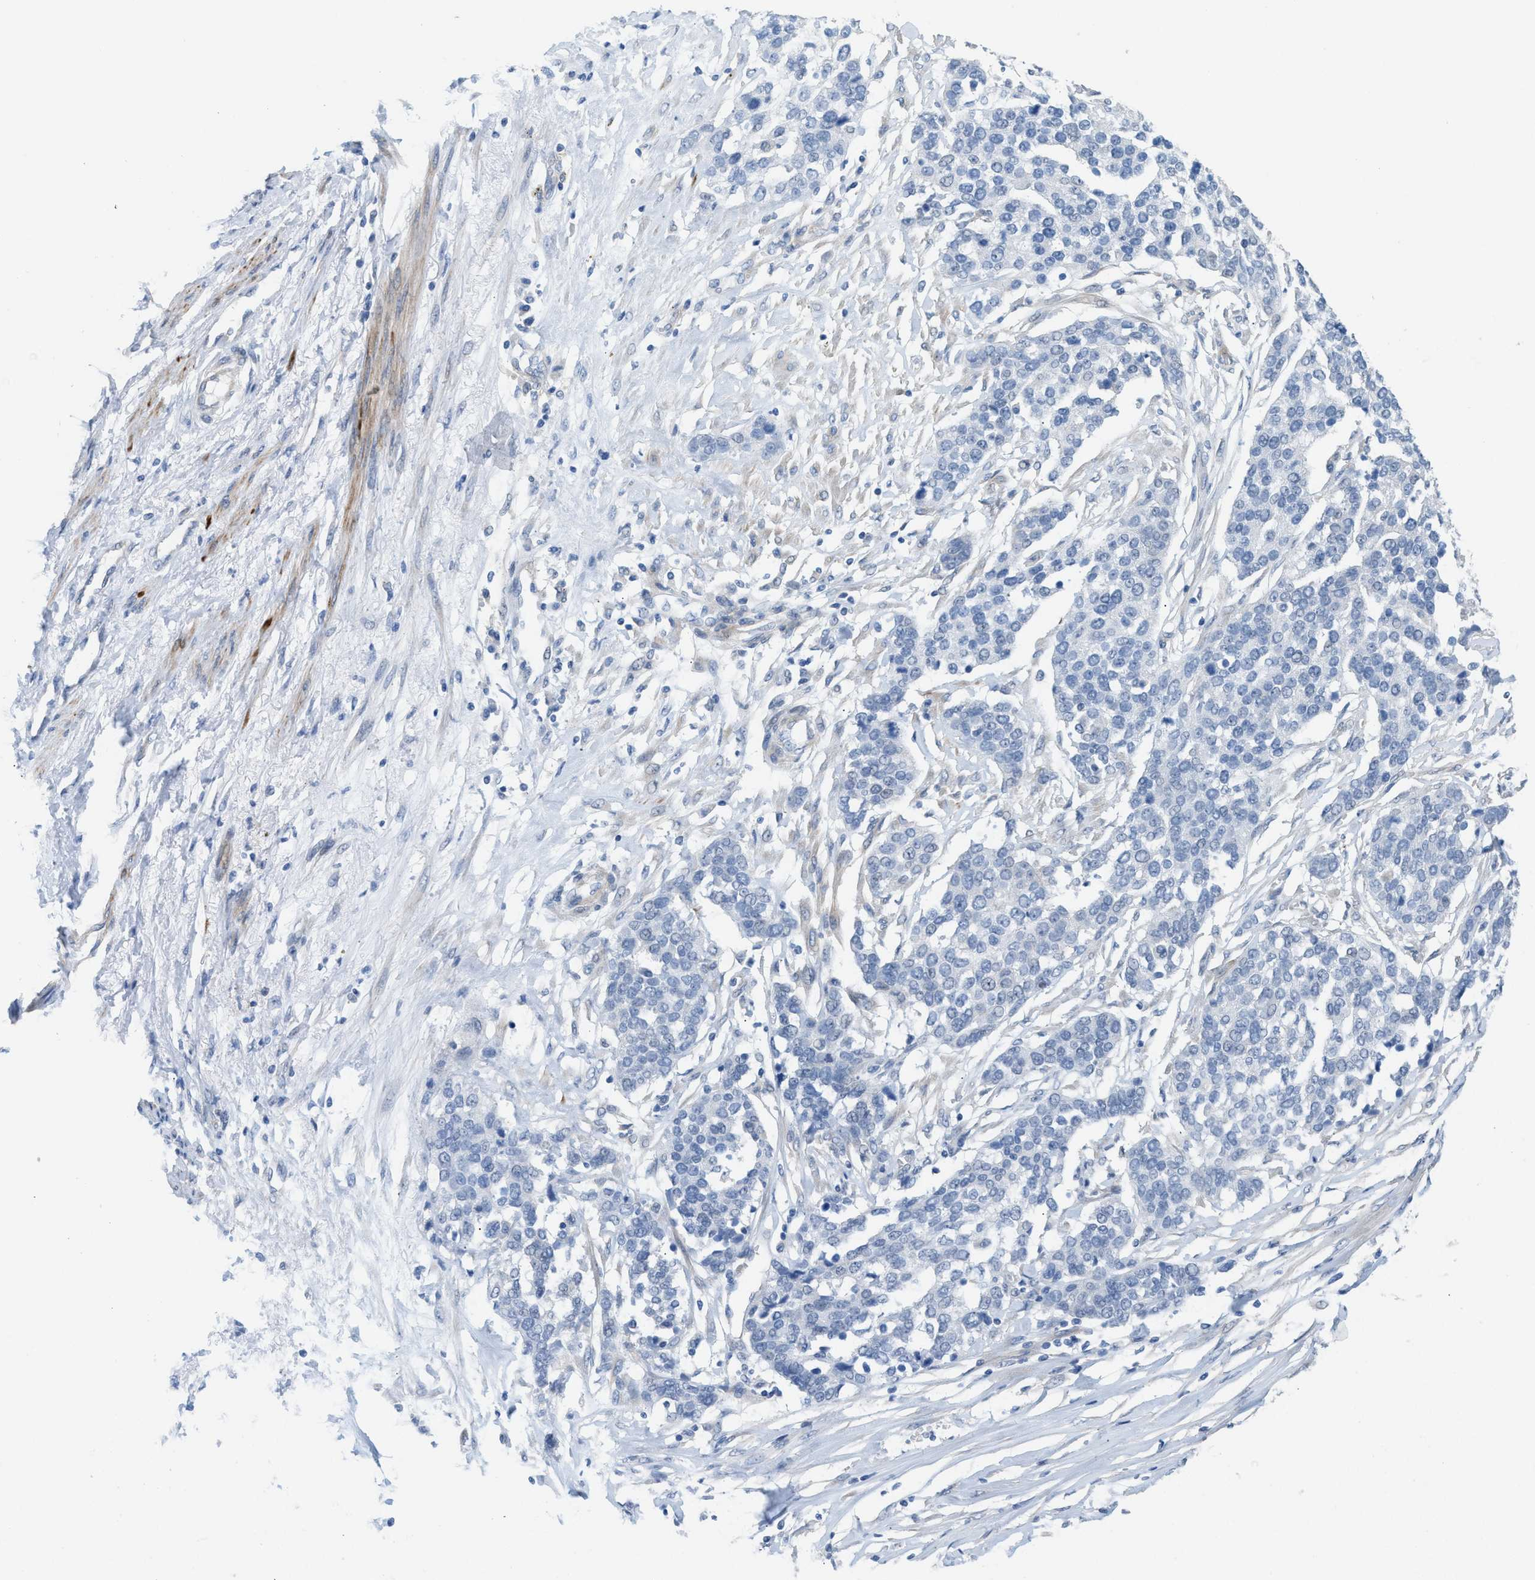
{"staining": {"intensity": "negative", "quantity": "none", "location": "none"}, "tissue": "ovarian cancer", "cell_type": "Tumor cells", "image_type": "cancer", "snomed": [{"axis": "morphology", "description": "Cystadenocarcinoma, serous, NOS"}, {"axis": "topography", "description": "Ovary"}], "caption": "Human serous cystadenocarcinoma (ovarian) stained for a protein using IHC displays no expression in tumor cells.", "gene": "MPP3", "patient": {"sex": "female", "age": 44}}